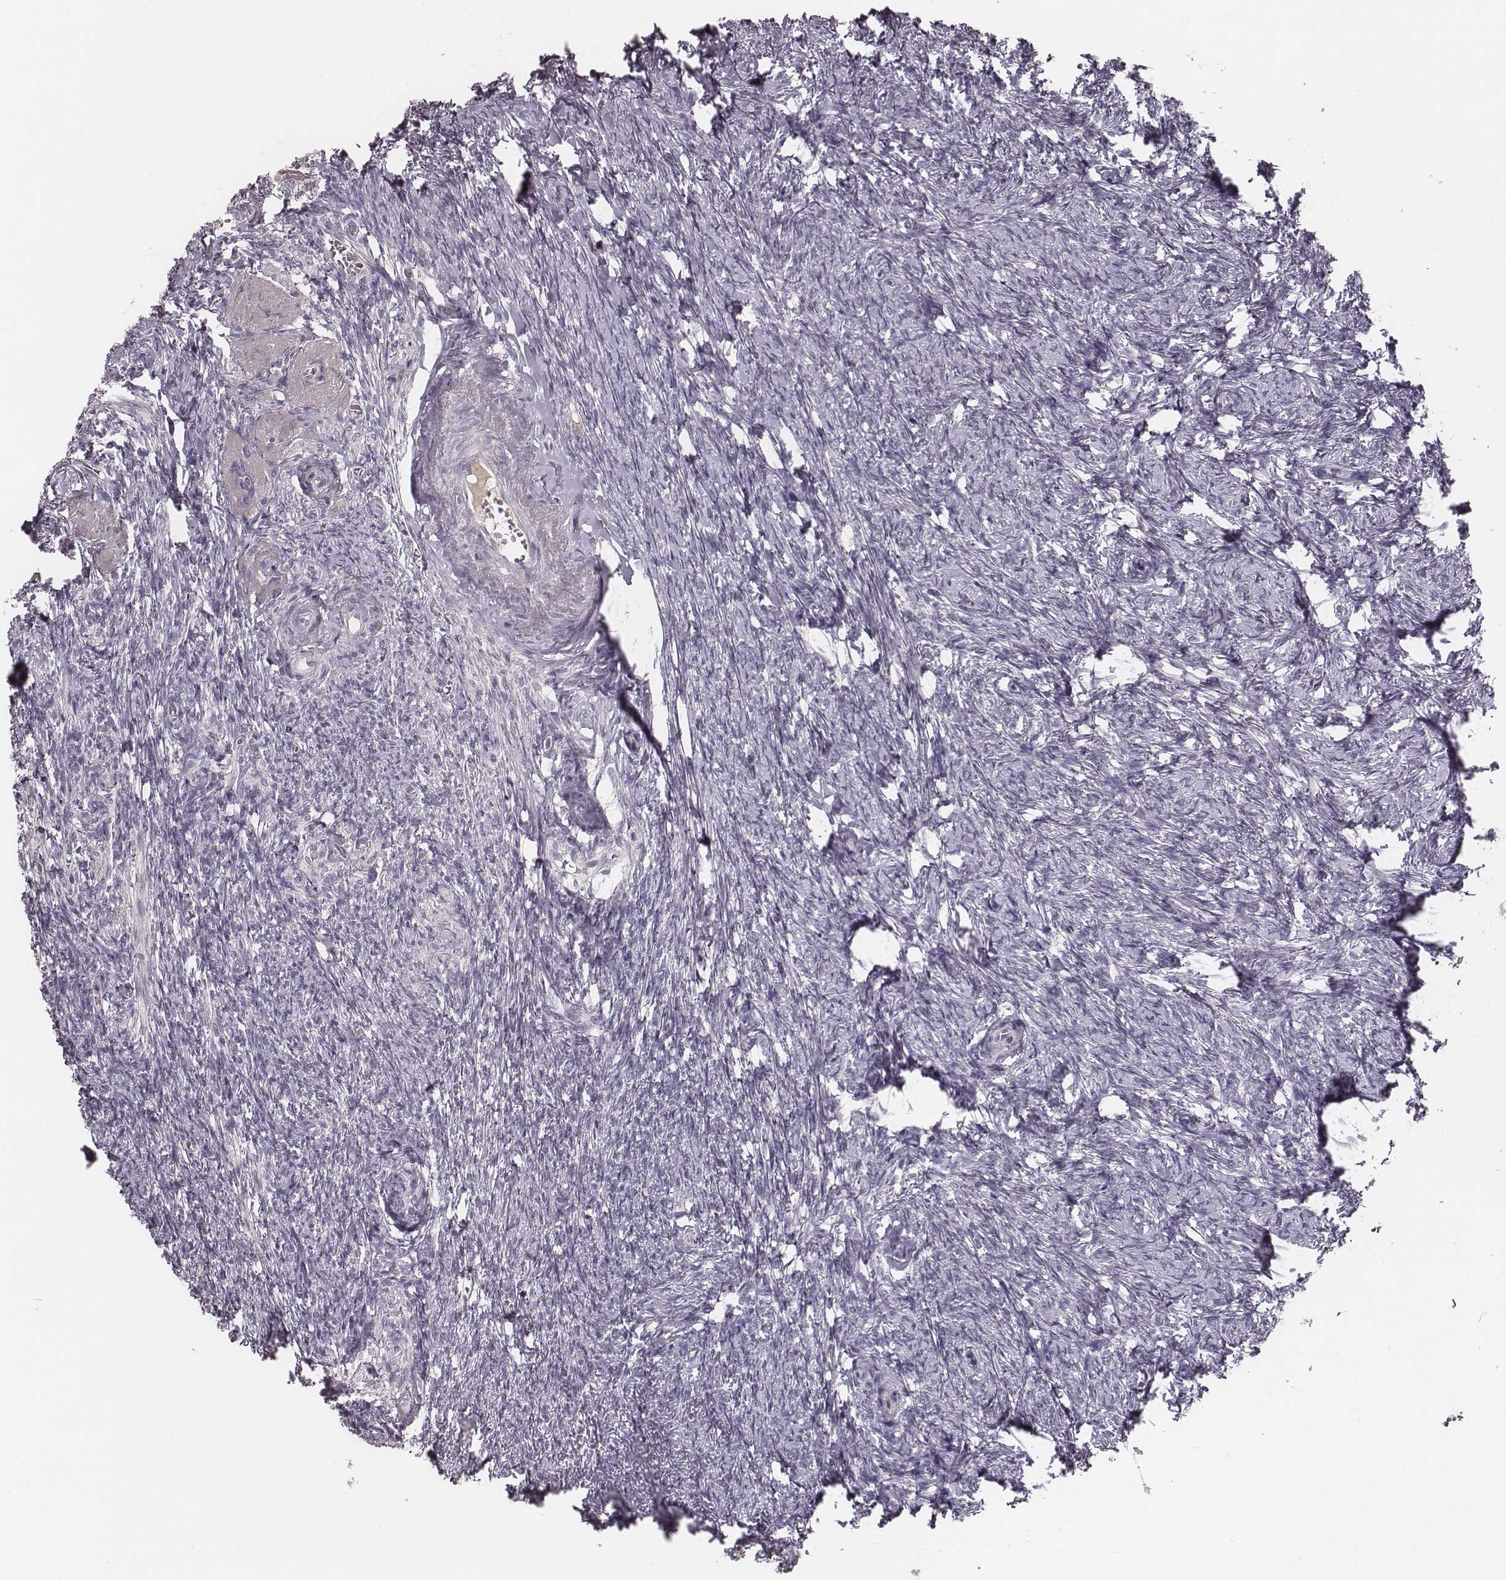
{"staining": {"intensity": "negative", "quantity": "none", "location": "none"}, "tissue": "ovary", "cell_type": "Ovarian stroma cells", "image_type": "normal", "snomed": [{"axis": "morphology", "description": "Normal tissue, NOS"}, {"axis": "topography", "description": "Ovary"}], "caption": "Immunohistochemical staining of benign ovary reveals no significant positivity in ovarian stroma cells.", "gene": "LY6K", "patient": {"sex": "female", "age": 72}}